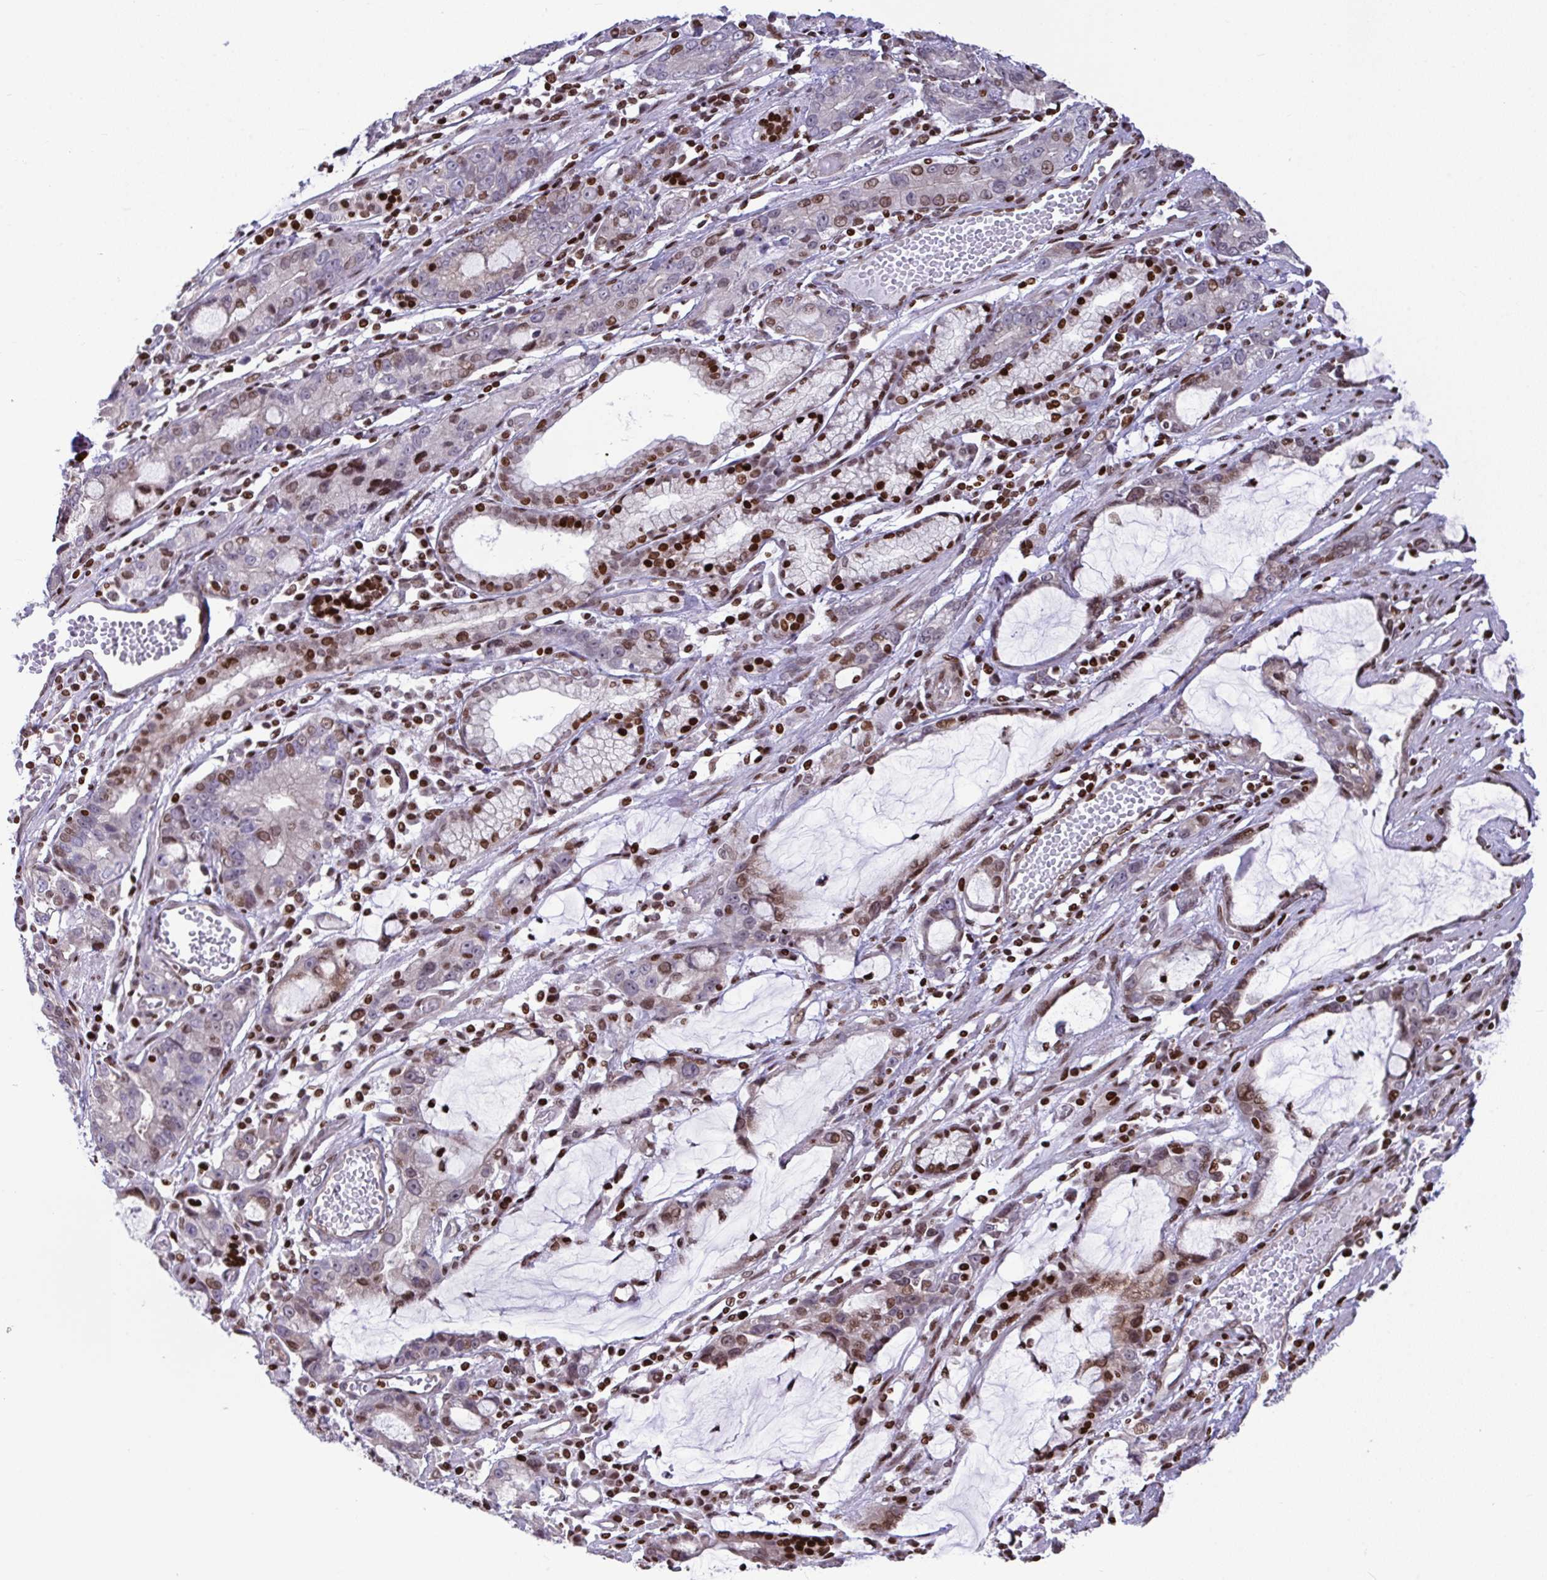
{"staining": {"intensity": "moderate", "quantity": "25%-75%", "location": "nuclear"}, "tissue": "stomach cancer", "cell_type": "Tumor cells", "image_type": "cancer", "snomed": [{"axis": "morphology", "description": "Adenocarcinoma, NOS"}, {"axis": "topography", "description": "Stomach"}], "caption": "High-magnification brightfield microscopy of adenocarcinoma (stomach) stained with DAB (brown) and counterstained with hematoxylin (blue). tumor cells exhibit moderate nuclear positivity is present in about25%-75% of cells.", "gene": "RAPGEF5", "patient": {"sex": "male", "age": 55}}